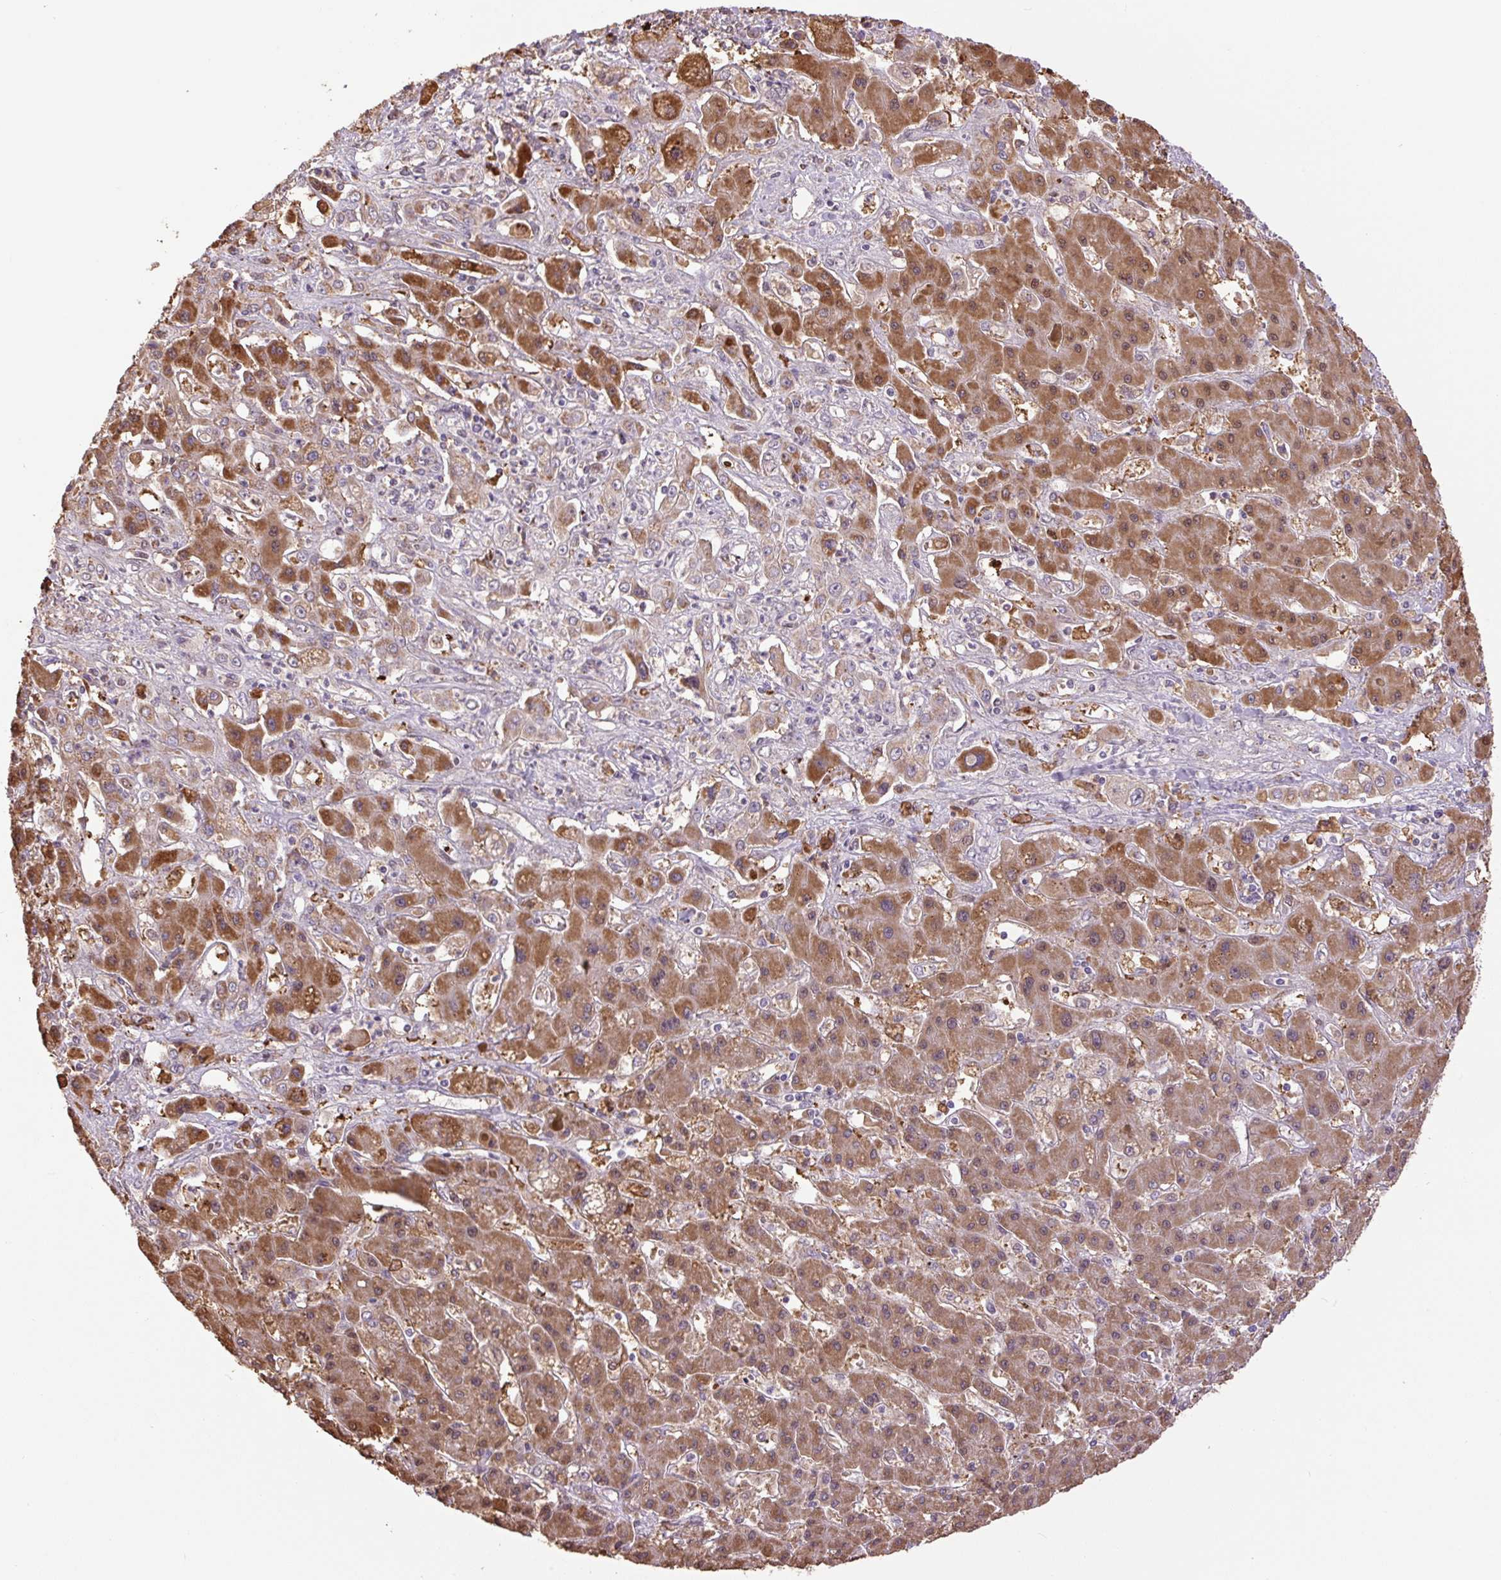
{"staining": {"intensity": "strong", "quantity": ">75%", "location": "cytoplasmic/membranous,nuclear"}, "tissue": "liver cancer", "cell_type": "Tumor cells", "image_type": "cancer", "snomed": [{"axis": "morphology", "description": "Cholangiocarcinoma"}, {"axis": "topography", "description": "Liver"}], "caption": "Immunohistochemical staining of human liver cancer displays strong cytoplasmic/membranous and nuclear protein expression in approximately >75% of tumor cells.", "gene": "SGF29", "patient": {"sex": "male", "age": 67}}